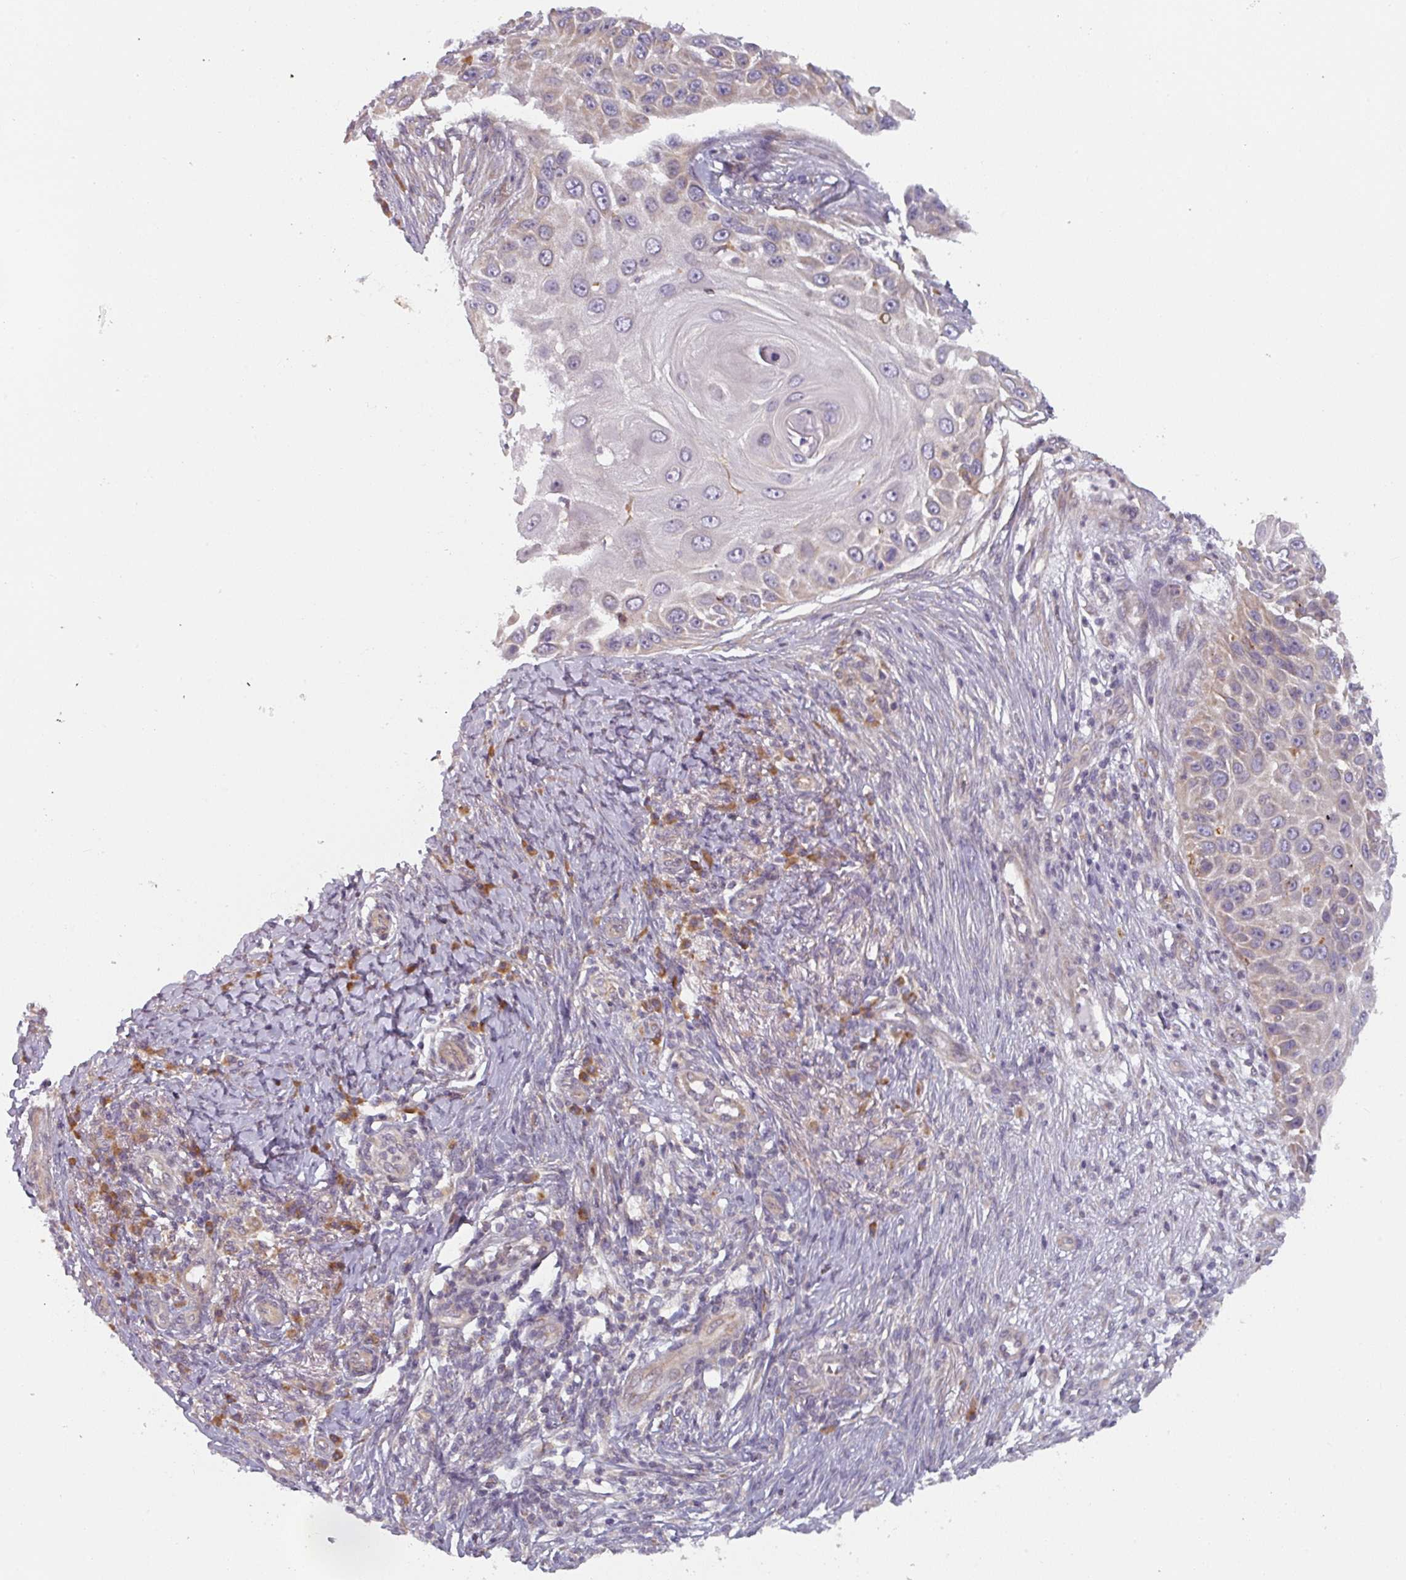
{"staining": {"intensity": "negative", "quantity": "none", "location": "none"}, "tissue": "skin cancer", "cell_type": "Tumor cells", "image_type": "cancer", "snomed": [{"axis": "morphology", "description": "Squamous cell carcinoma, NOS"}, {"axis": "topography", "description": "Skin"}], "caption": "Protein analysis of skin cancer displays no significant staining in tumor cells.", "gene": "TAPT1", "patient": {"sex": "female", "age": 44}}